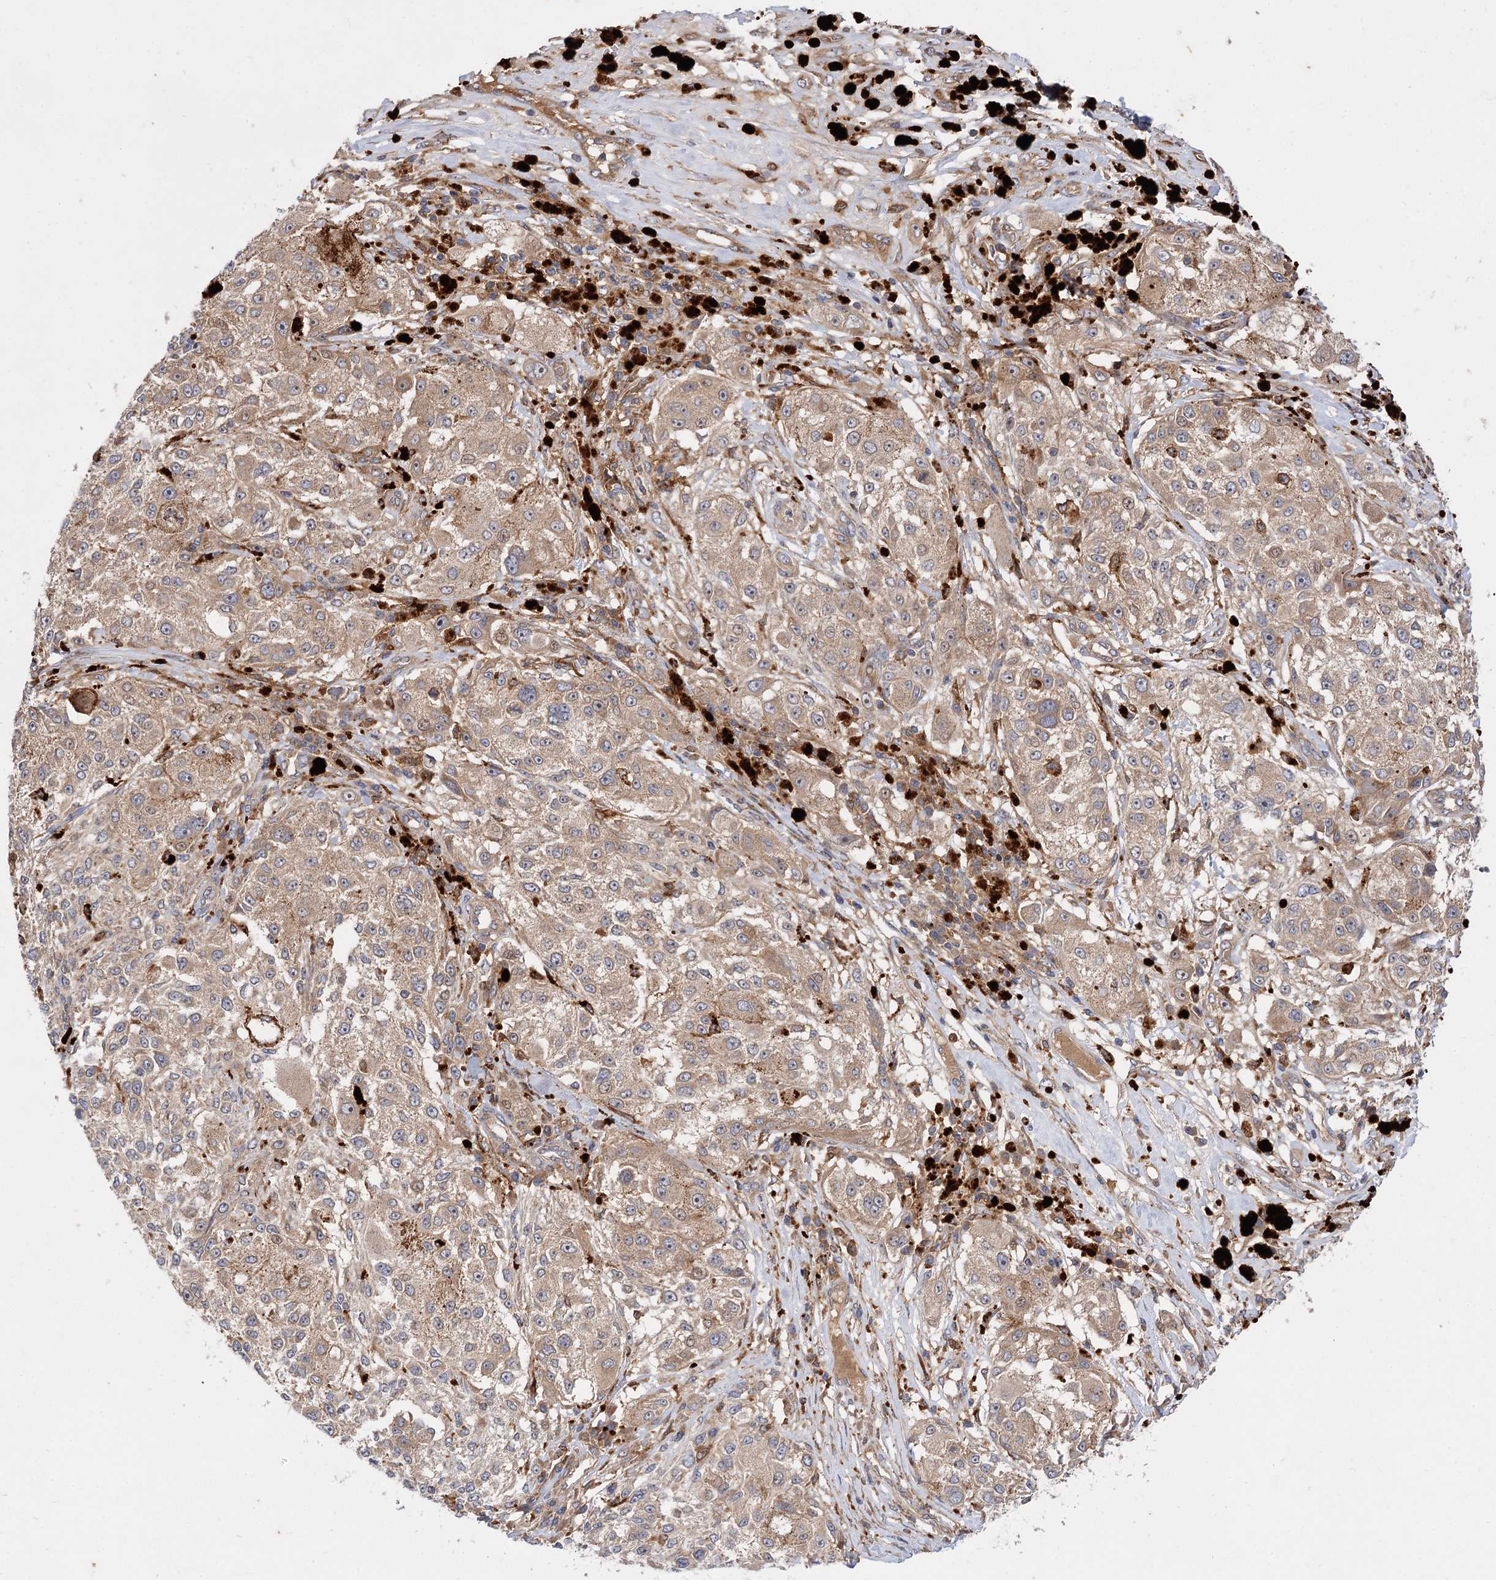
{"staining": {"intensity": "moderate", "quantity": ">75%", "location": "cytoplasmic/membranous"}, "tissue": "melanoma", "cell_type": "Tumor cells", "image_type": "cancer", "snomed": [{"axis": "morphology", "description": "Necrosis, NOS"}, {"axis": "morphology", "description": "Malignant melanoma, NOS"}, {"axis": "topography", "description": "Skin"}], "caption": "A photomicrograph of melanoma stained for a protein demonstrates moderate cytoplasmic/membranous brown staining in tumor cells.", "gene": "PATL1", "patient": {"sex": "female", "age": 87}}